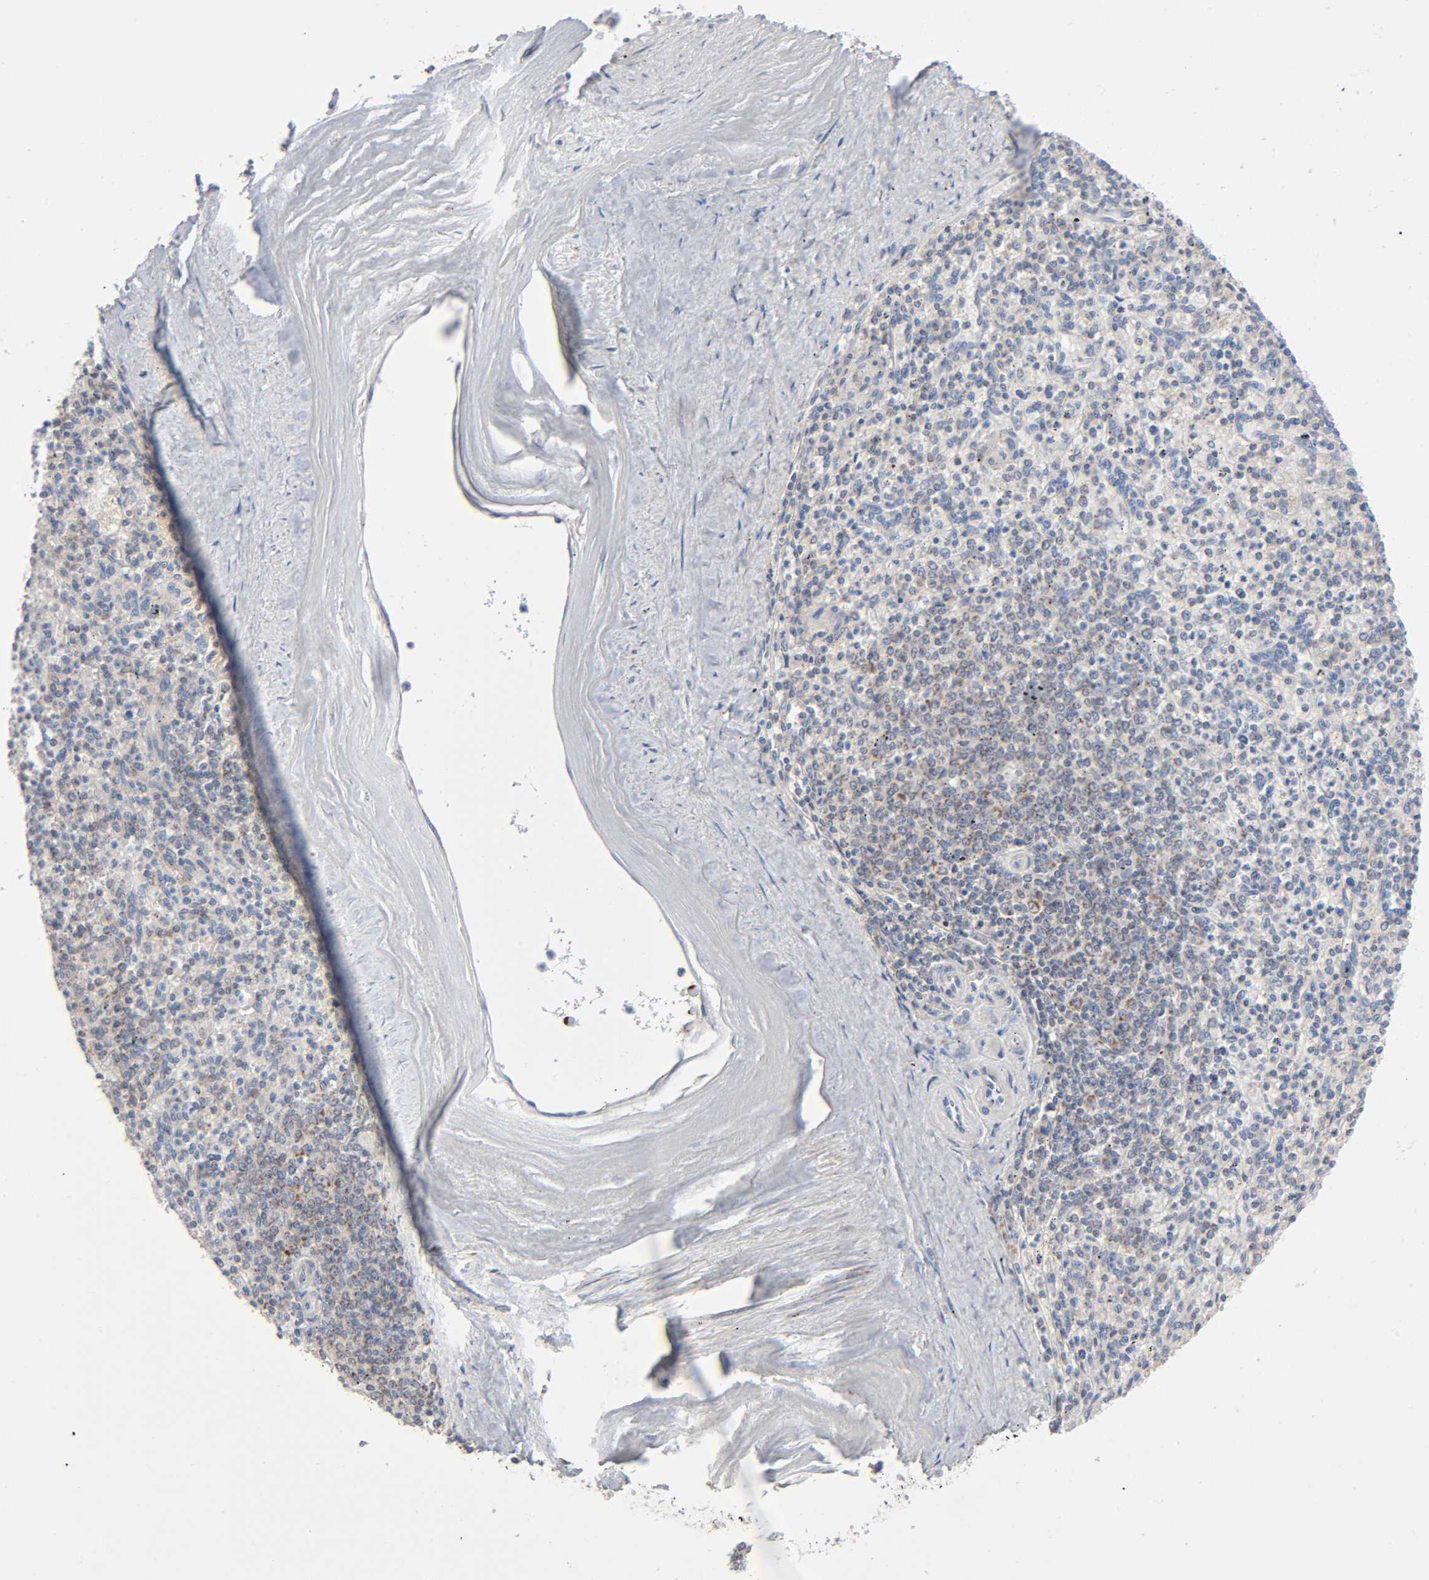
{"staining": {"intensity": "moderate", "quantity": "25%-75%", "location": "cytoplasmic/membranous"}, "tissue": "spleen", "cell_type": "Cells in red pulp", "image_type": "normal", "snomed": [{"axis": "morphology", "description": "Normal tissue, NOS"}, {"axis": "topography", "description": "Spleen"}], "caption": "Immunohistochemistry micrograph of benign spleen stained for a protein (brown), which shows medium levels of moderate cytoplasmic/membranous expression in about 25%-75% of cells in red pulp.", "gene": "SYT16", "patient": {"sex": "male", "age": 72}}